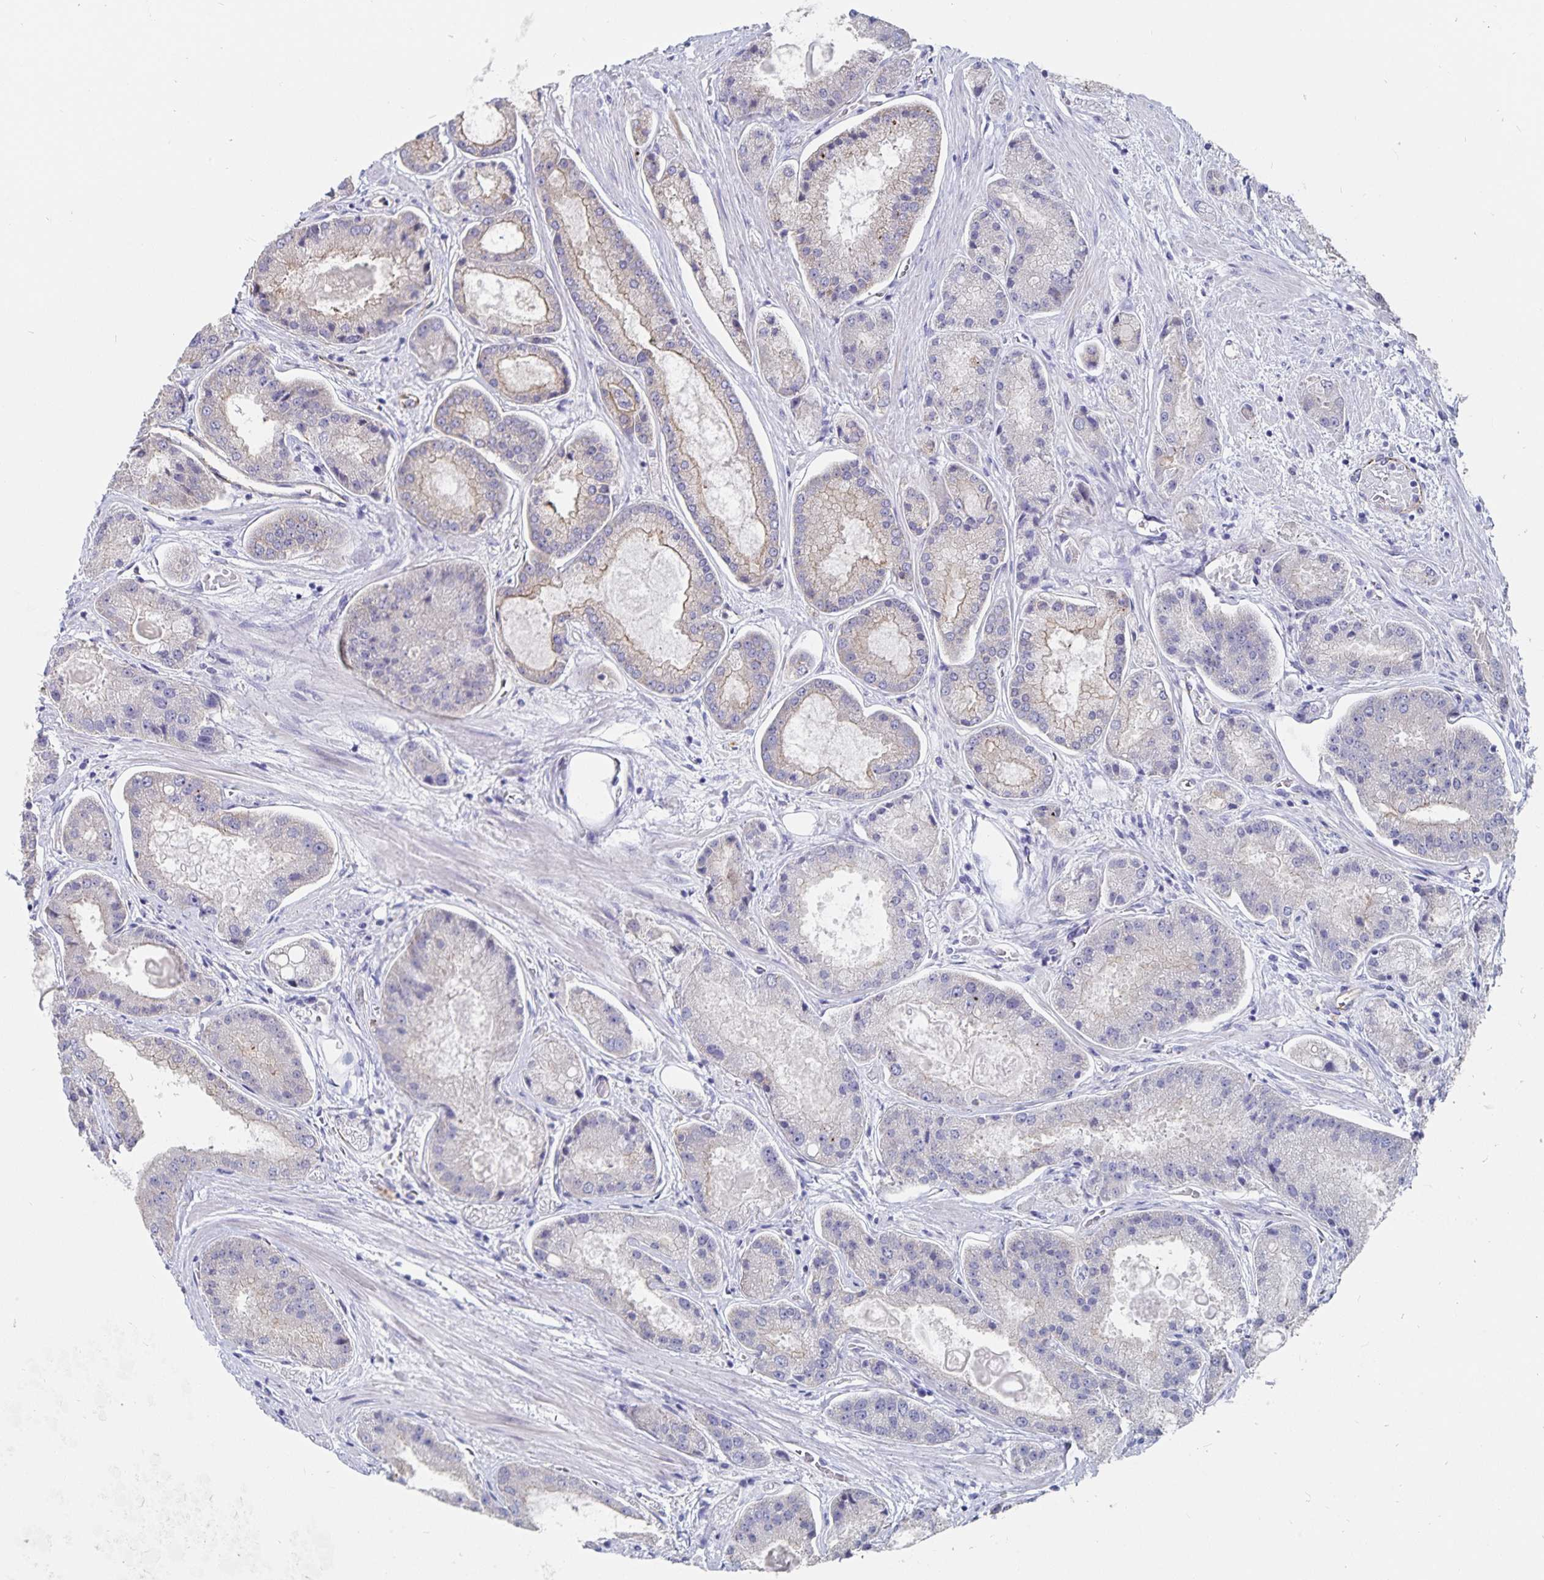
{"staining": {"intensity": "negative", "quantity": "none", "location": "none"}, "tissue": "prostate cancer", "cell_type": "Tumor cells", "image_type": "cancer", "snomed": [{"axis": "morphology", "description": "Adenocarcinoma, High grade"}, {"axis": "topography", "description": "Prostate"}], "caption": "Immunohistochemical staining of prostate cancer displays no significant staining in tumor cells.", "gene": "SSTR1", "patient": {"sex": "male", "age": 67}}